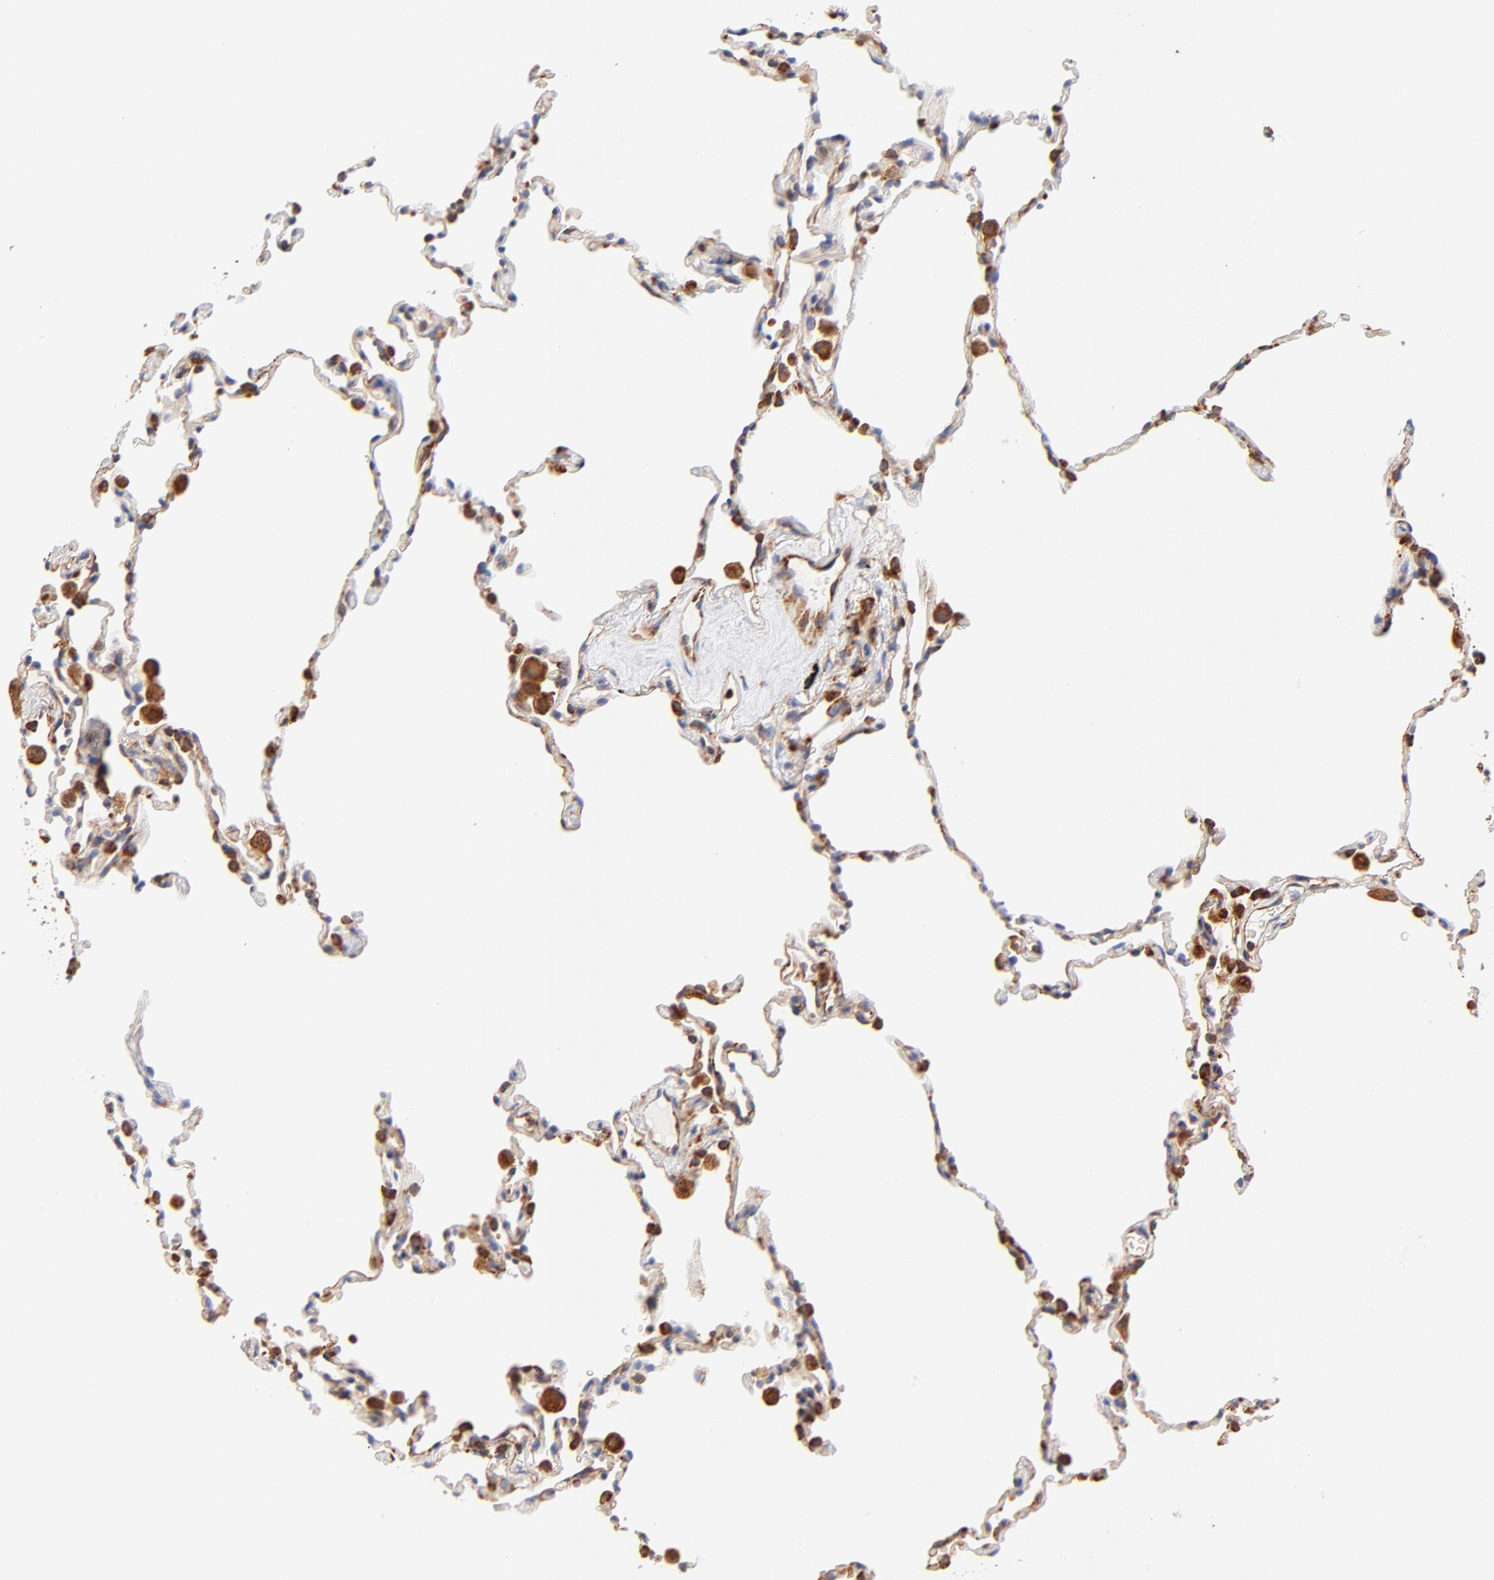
{"staining": {"intensity": "moderate", "quantity": "25%-75%", "location": "cytoplasmic/membranous"}, "tissue": "lung", "cell_type": "Alveolar cells", "image_type": "normal", "snomed": [{"axis": "morphology", "description": "Normal tissue, NOS"}, {"axis": "morphology", "description": "Soft tissue tumor metastatic"}, {"axis": "topography", "description": "Lung"}], "caption": "High-magnification brightfield microscopy of normal lung stained with DAB (3,3'-diaminobenzidine) (brown) and counterstained with hematoxylin (blue). alveolar cells exhibit moderate cytoplasmic/membranous positivity is present in approximately25%-75% of cells. Using DAB (brown) and hematoxylin (blue) stains, captured at high magnification using brightfield microscopy.", "gene": "RPL27", "patient": {"sex": "male", "age": 59}}